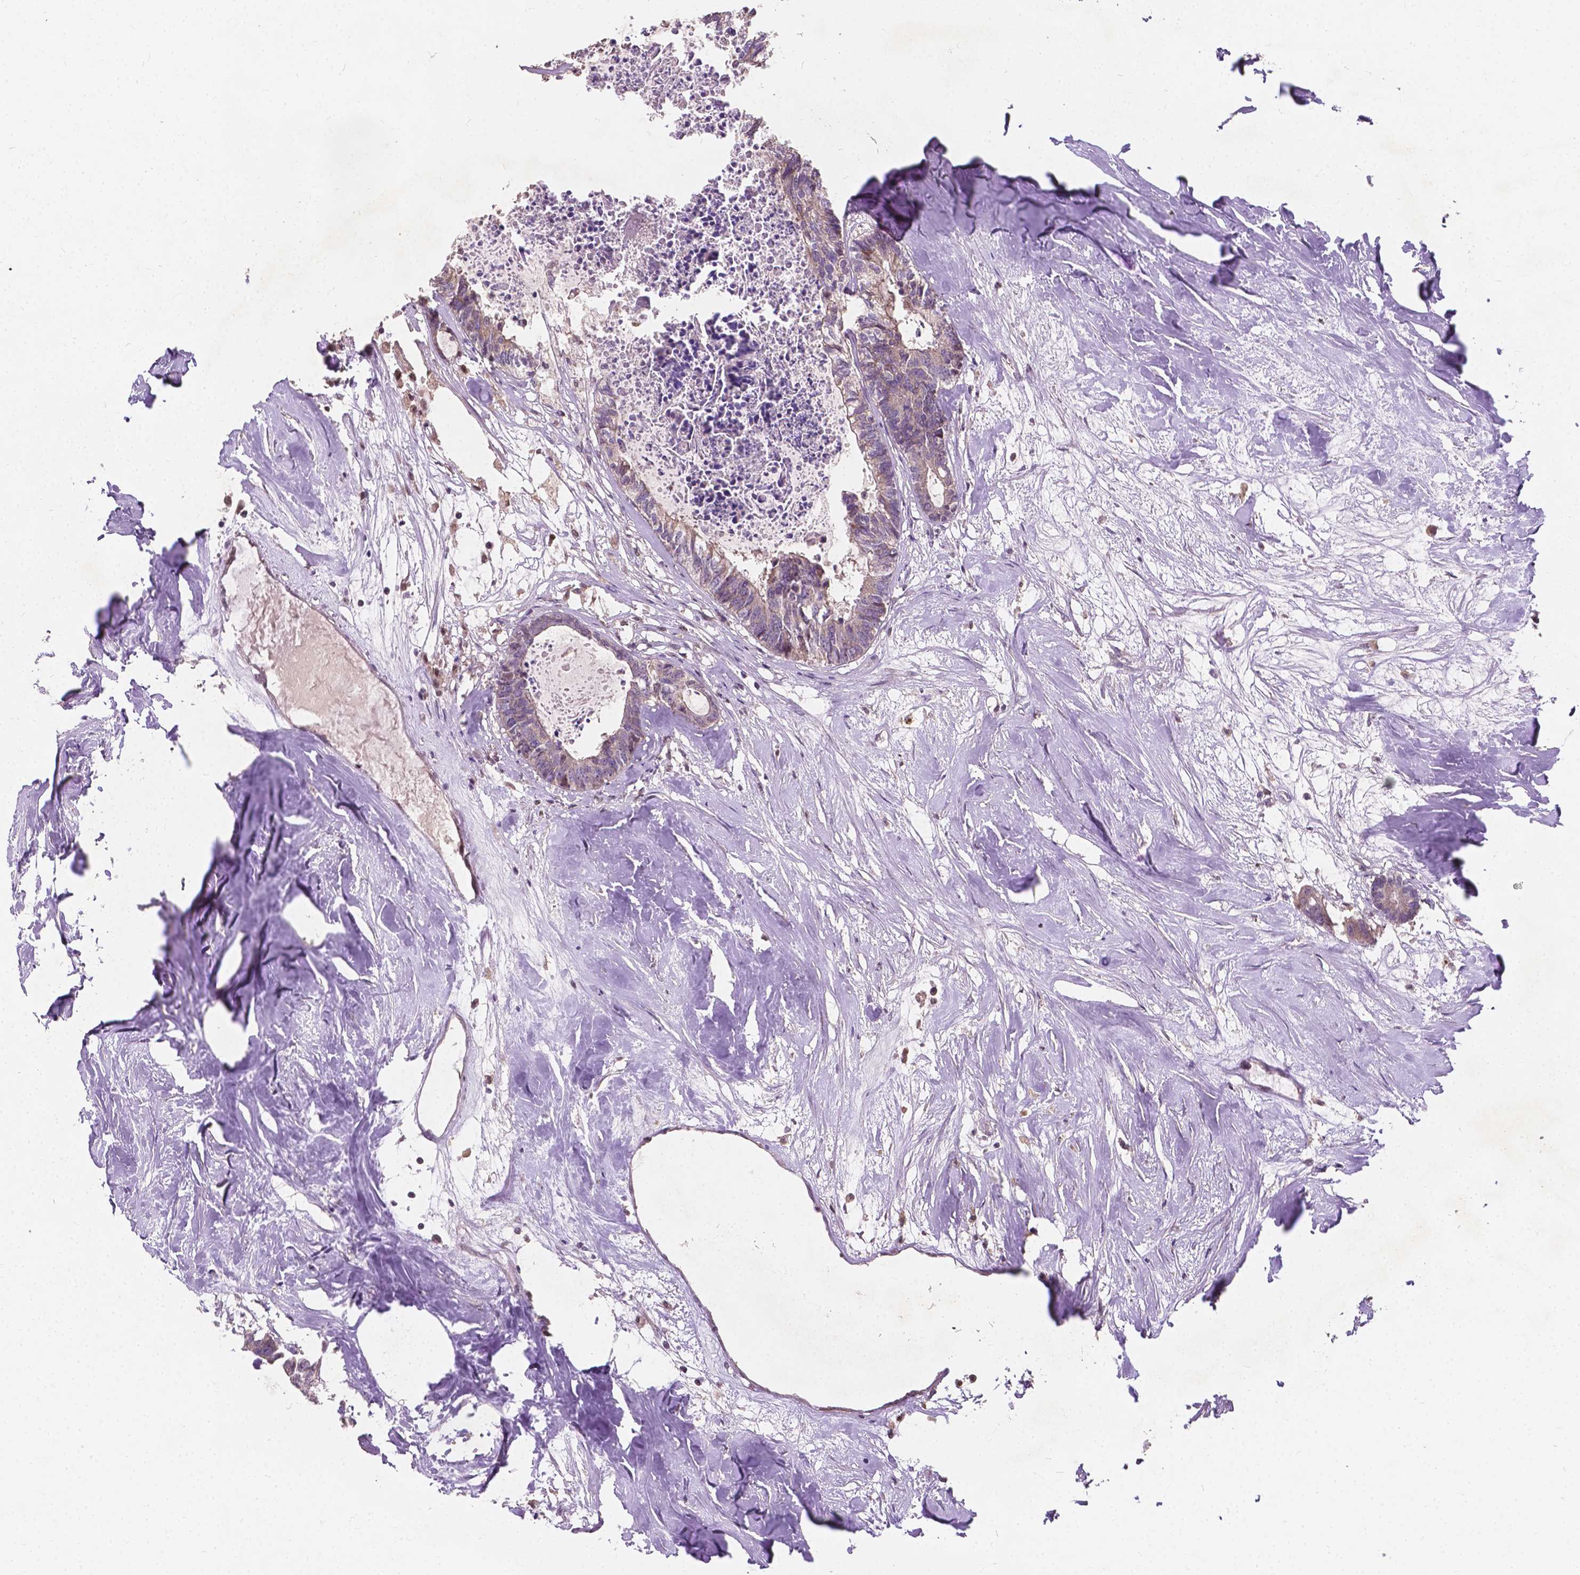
{"staining": {"intensity": "weak", "quantity": "25%-75%", "location": "cytoplasmic/membranous,nuclear"}, "tissue": "colorectal cancer", "cell_type": "Tumor cells", "image_type": "cancer", "snomed": [{"axis": "morphology", "description": "Adenocarcinoma, NOS"}, {"axis": "topography", "description": "Colon"}, {"axis": "topography", "description": "Rectum"}], "caption": "This micrograph demonstrates immunohistochemistry (IHC) staining of human colorectal adenocarcinoma, with low weak cytoplasmic/membranous and nuclear staining in approximately 25%-75% of tumor cells.", "gene": "DUSP16", "patient": {"sex": "male", "age": 57}}